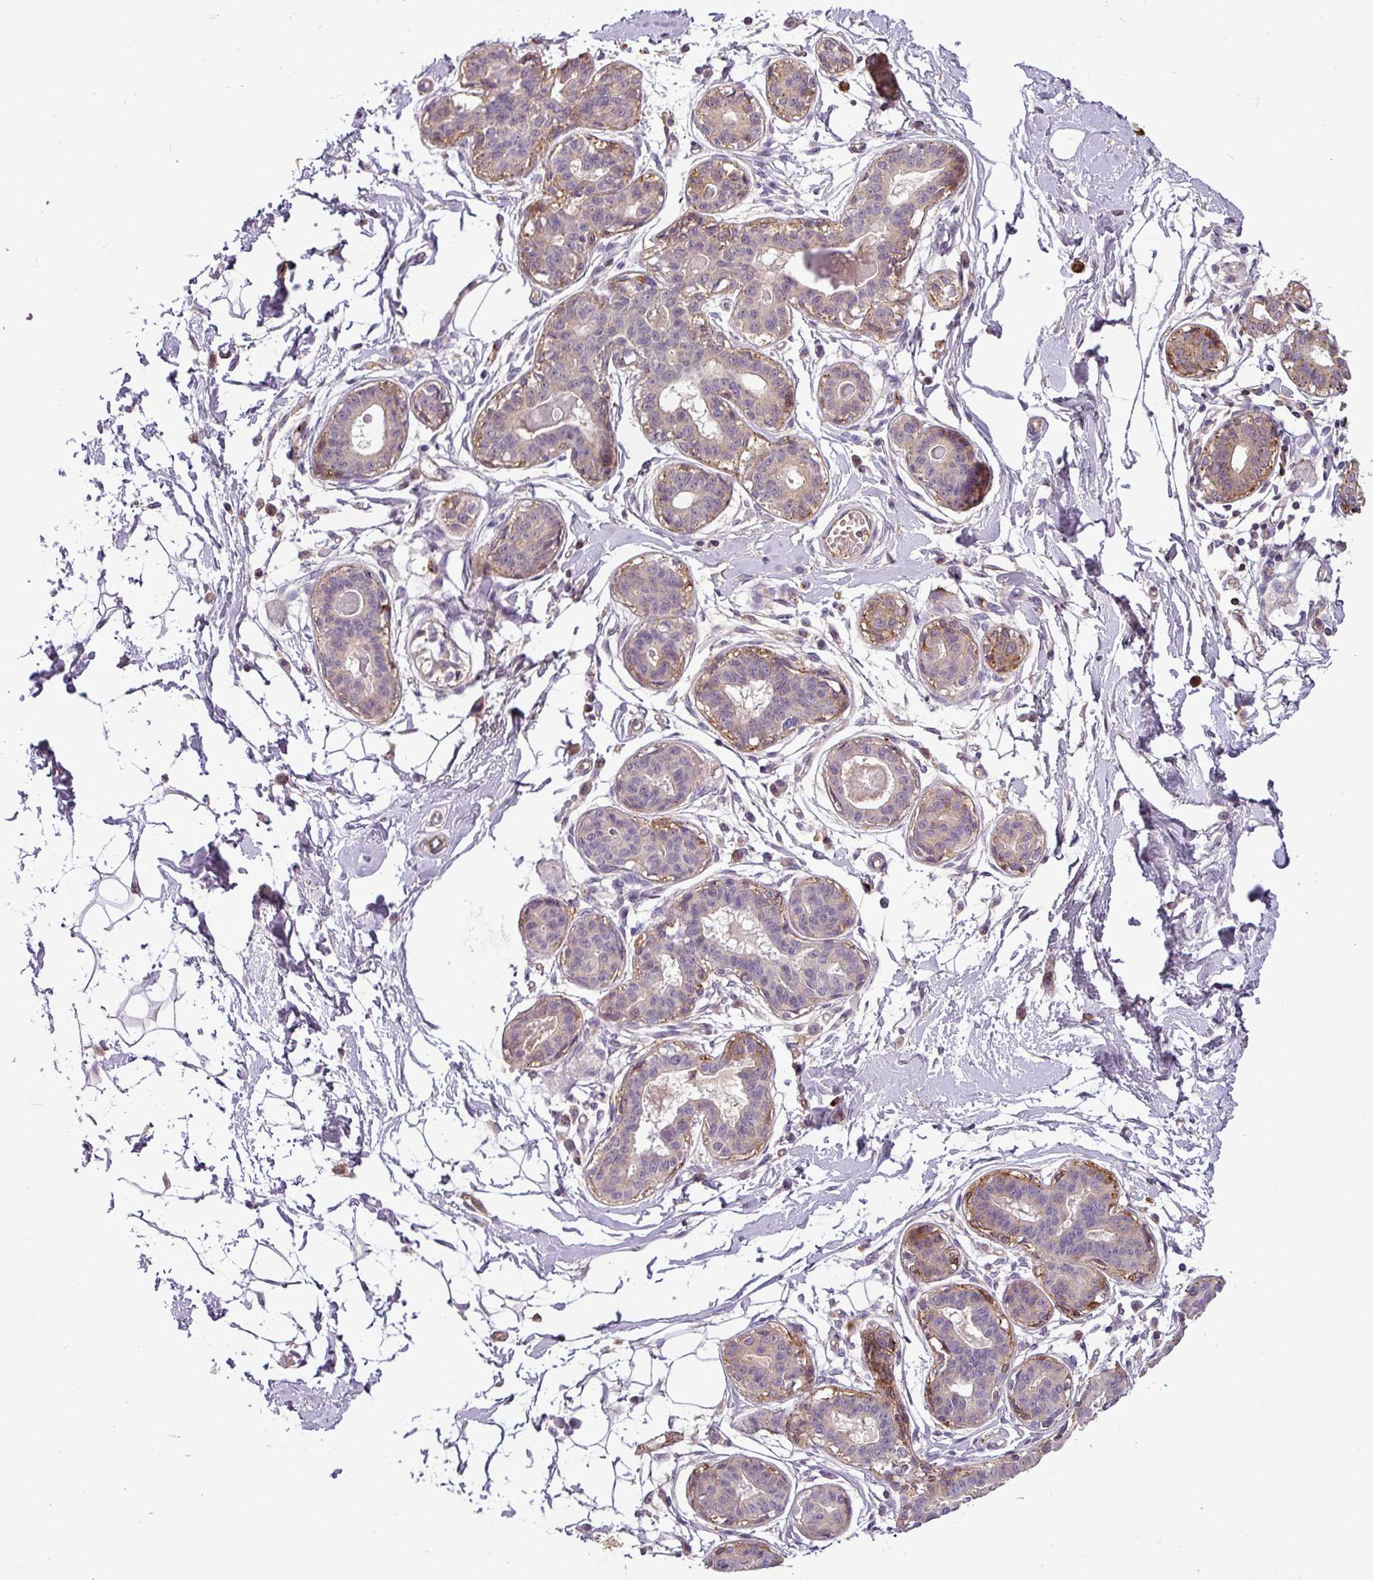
{"staining": {"intensity": "negative", "quantity": "none", "location": "none"}, "tissue": "breast", "cell_type": "Adipocytes", "image_type": "normal", "snomed": [{"axis": "morphology", "description": "Normal tissue, NOS"}, {"axis": "topography", "description": "Breast"}], "caption": "A high-resolution histopathology image shows immunohistochemistry staining of unremarkable breast, which reveals no significant expression in adipocytes.", "gene": "APOC1", "patient": {"sex": "female", "age": 45}}